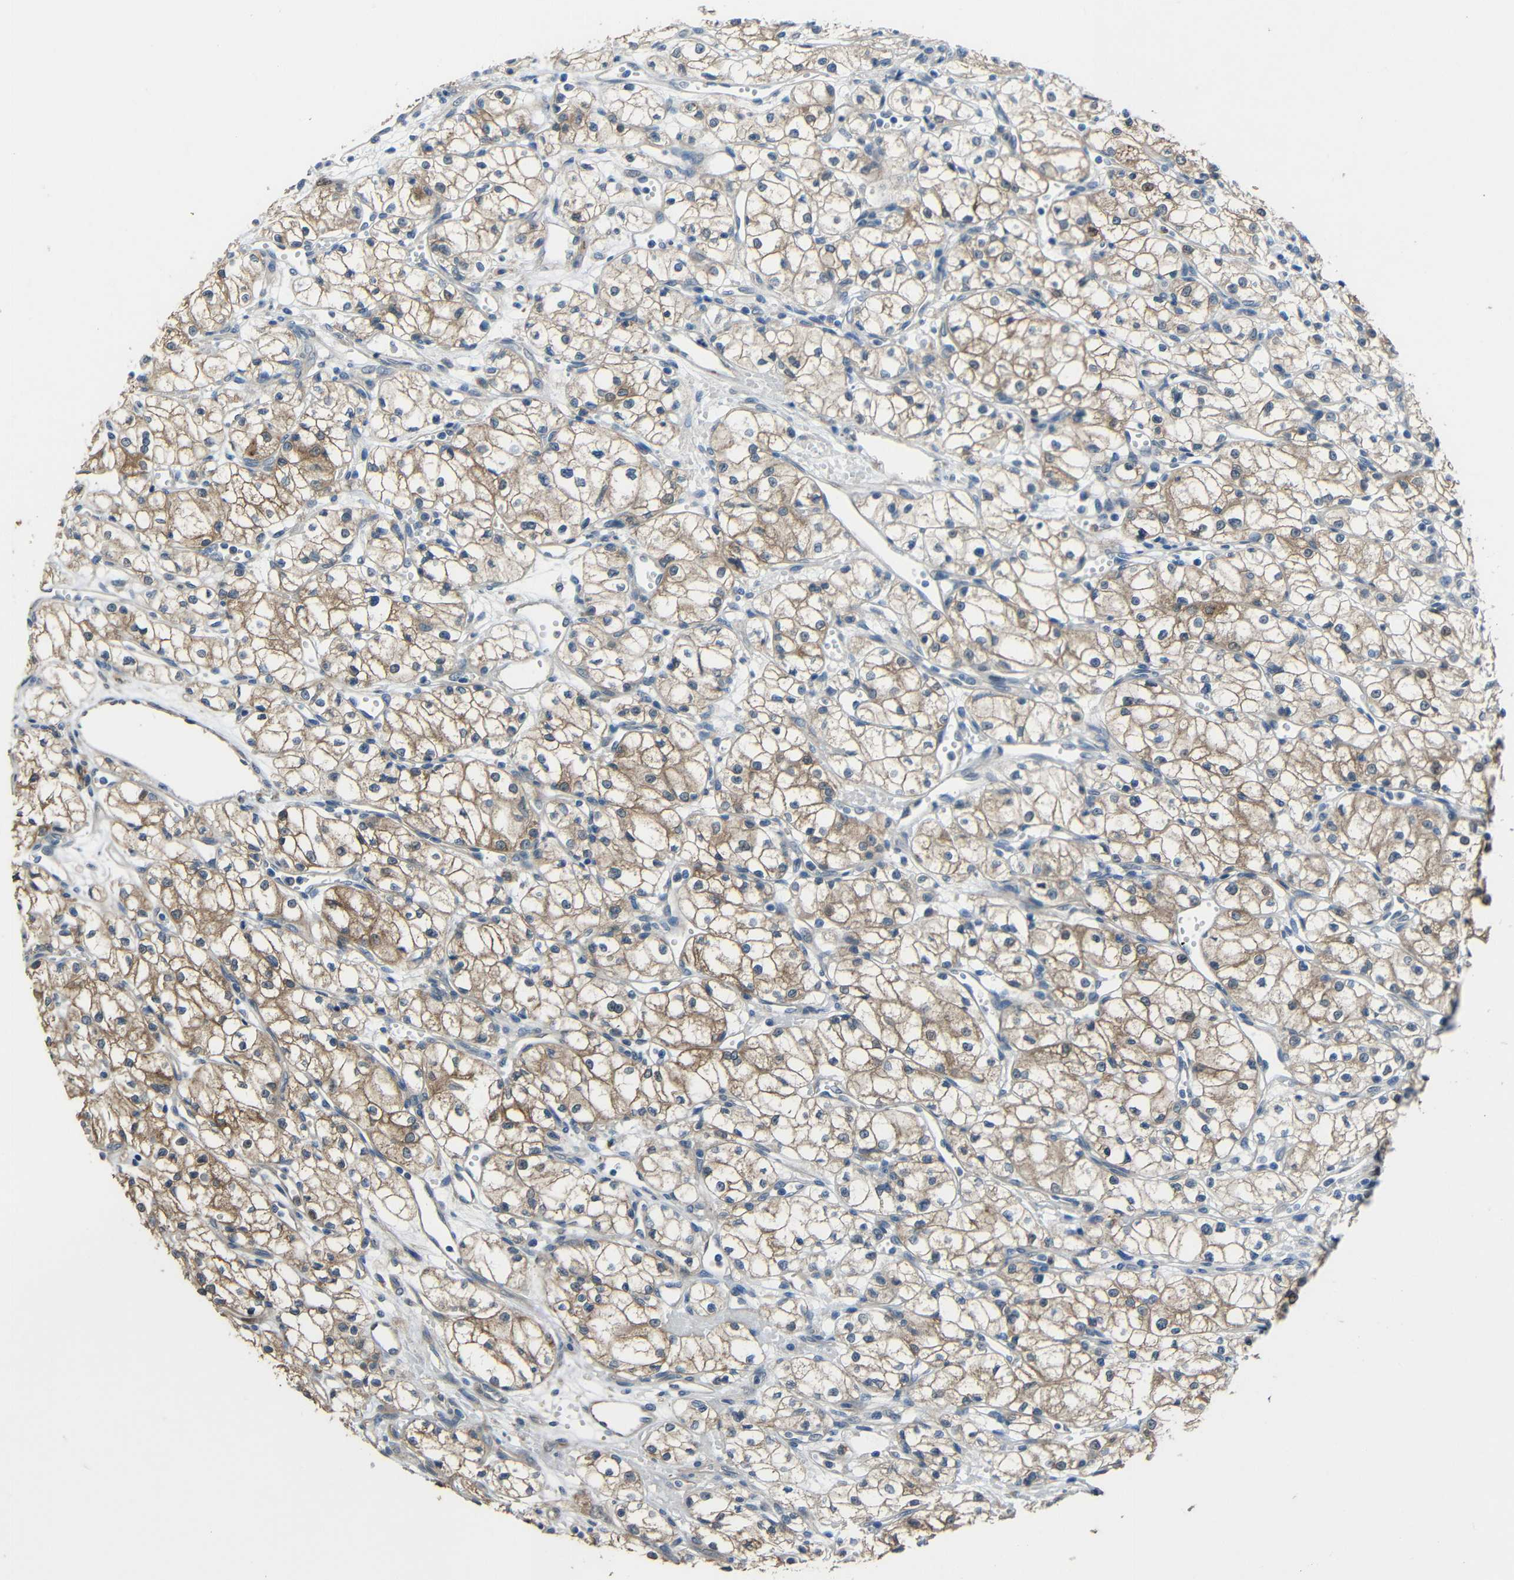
{"staining": {"intensity": "moderate", "quantity": "25%-75%", "location": "cytoplasmic/membranous"}, "tissue": "renal cancer", "cell_type": "Tumor cells", "image_type": "cancer", "snomed": [{"axis": "morphology", "description": "Normal tissue, NOS"}, {"axis": "morphology", "description": "Adenocarcinoma, NOS"}, {"axis": "topography", "description": "Kidney"}], "caption": "There is medium levels of moderate cytoplasmic/membranous positivity in tumor cells of renal cancer, as demonstrated by immunohistochemical staining (brown color).", "gene": "STBD1", "patient": {"sex": "male", "age": 59}}